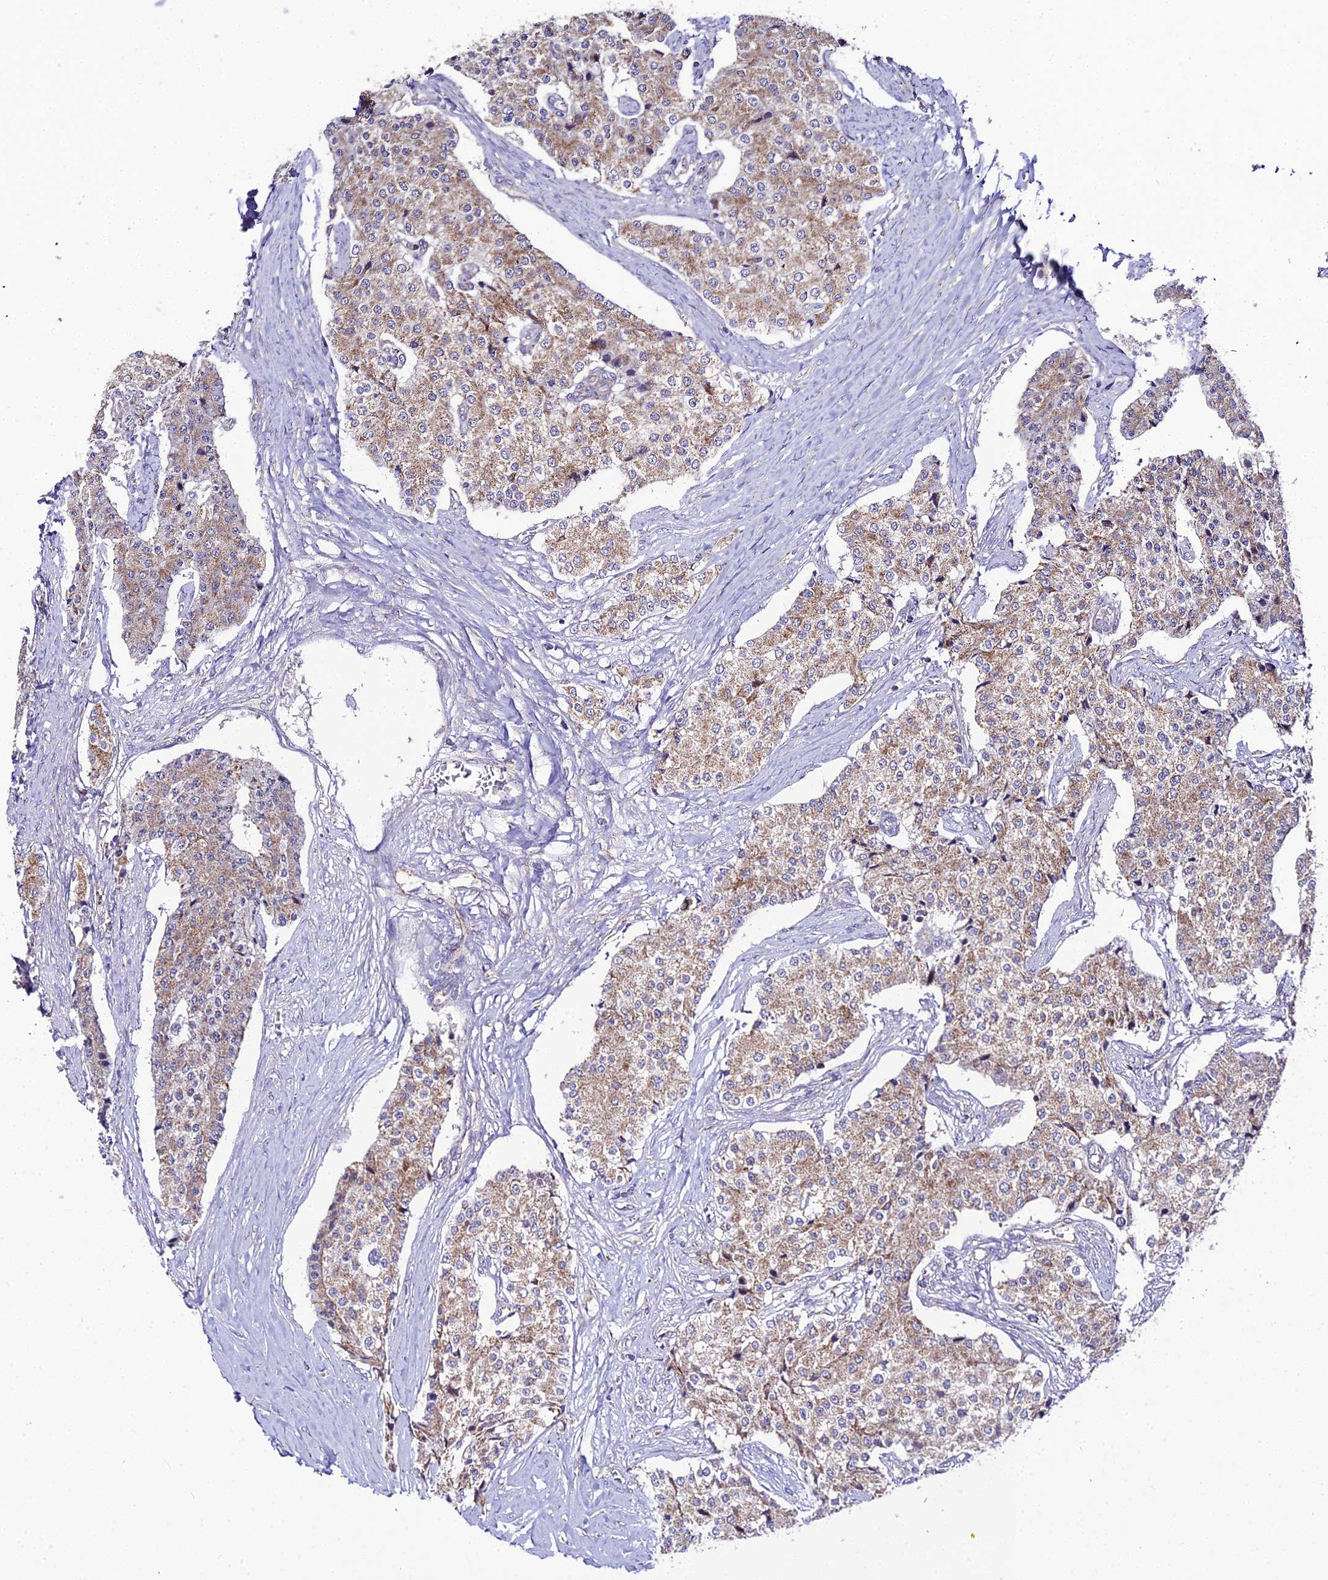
{"staining": {"intensity": "moderate", "quantity": ">75%", "location": "cytoplasmic/membranous"}, "tissue": "carcinoid", "cell_type": "Tumor cells", "image_type": "cancer", "snomed": [{"axis": "morphology", "description": "Carcinoid, malignant, NOS"}, {"axis": "topography", "description": "Colon"}], "caption": "Human carcinoid stained with a protein marker displays moderate staining in tumor cells.", "gene": "PSMD2", "patient": {"sex": "female", "age": 52}}